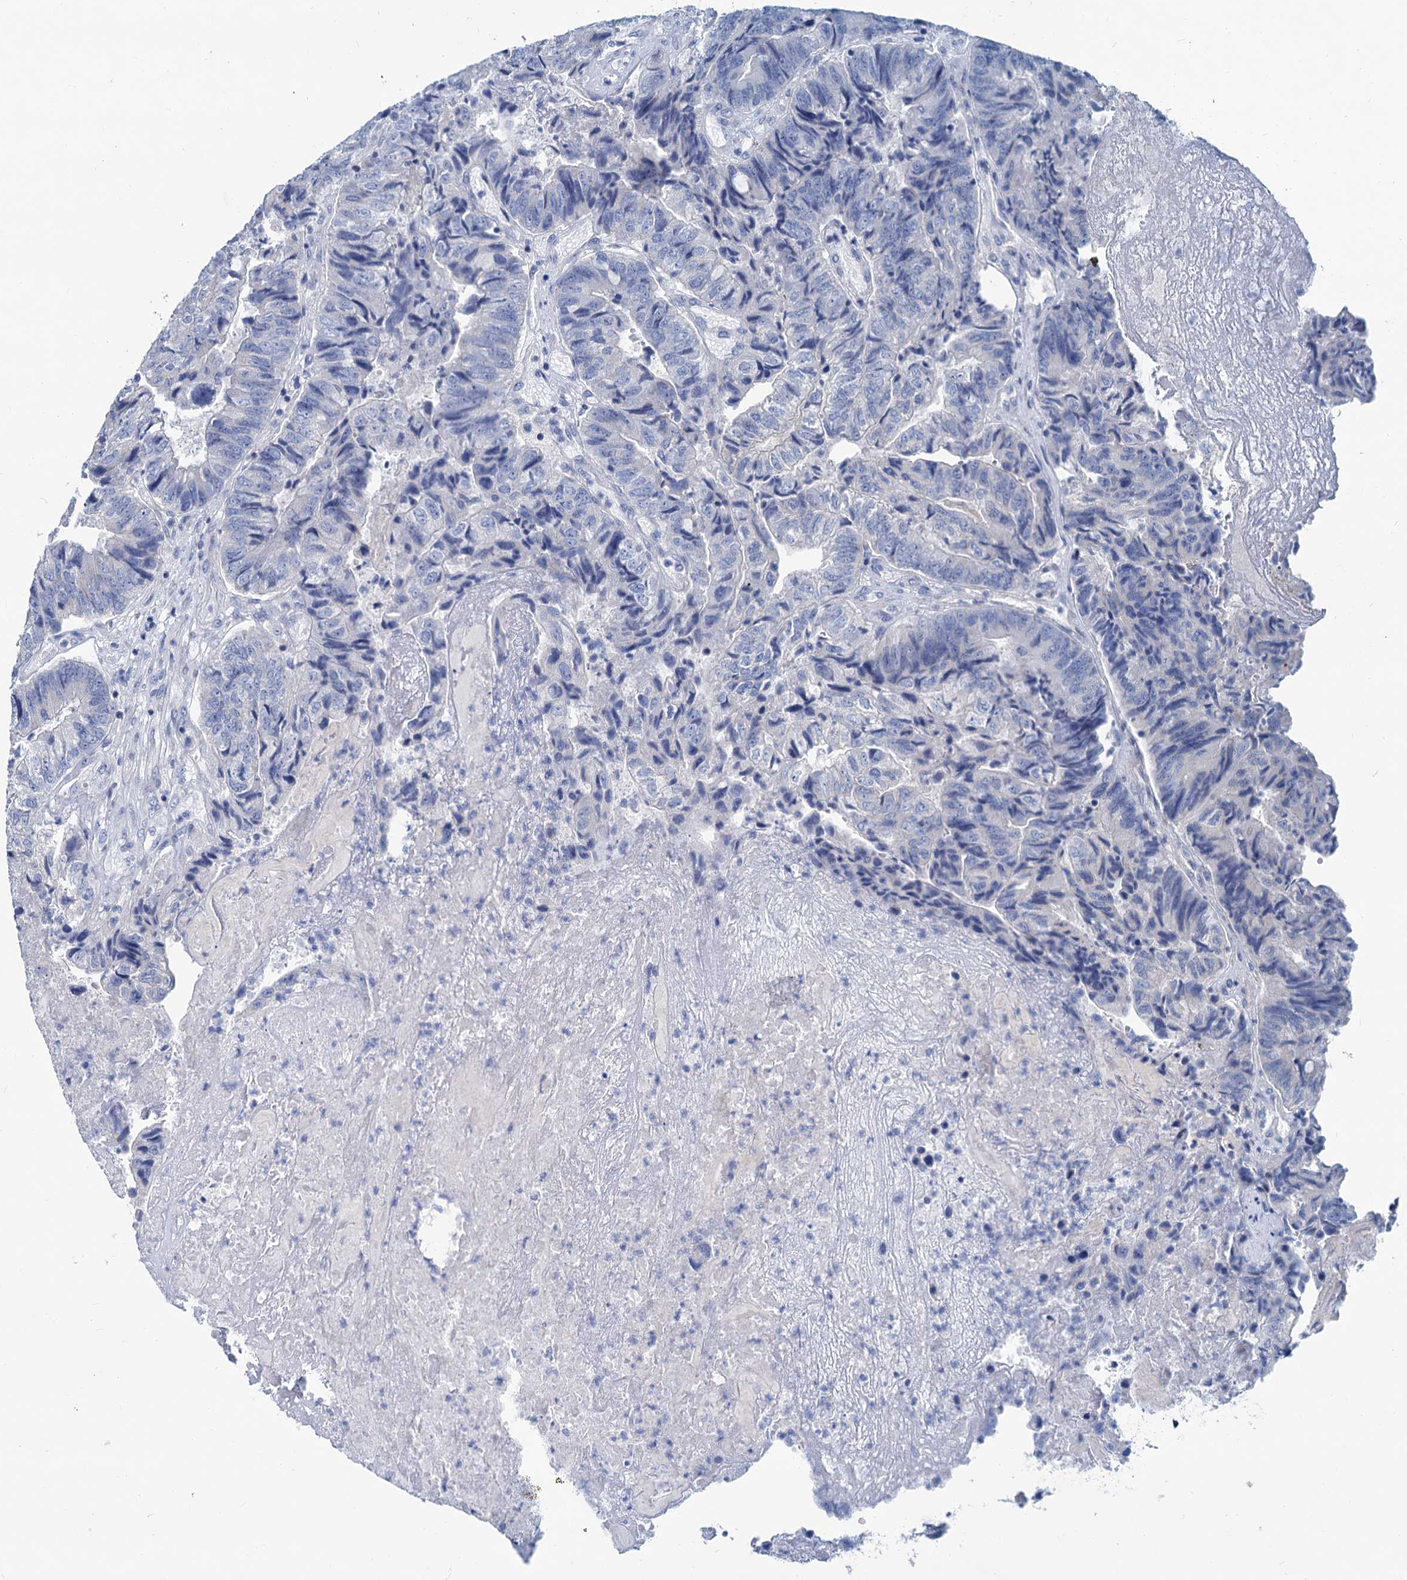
{"staining": {"intensity": "negative", "quantity": "none", "location": "none"}, "tissue": "colorectal cancer", "cell_type": "Tumor cells", "image_type": "cancer", "snomed": [{"axis": "morphology", "description": "Adenocarcinoma, NOS"}, {"axis": "topography", "description": "Colon"}], "caption": "Tumor cells show no significant staining in adenocarcinoma (colorectal). (Immunohistochemistry (ihc), brightfield microscopy, high magnification).", "gene": "SLC1A3", "patient": {"sex": "female", "age": 67}}